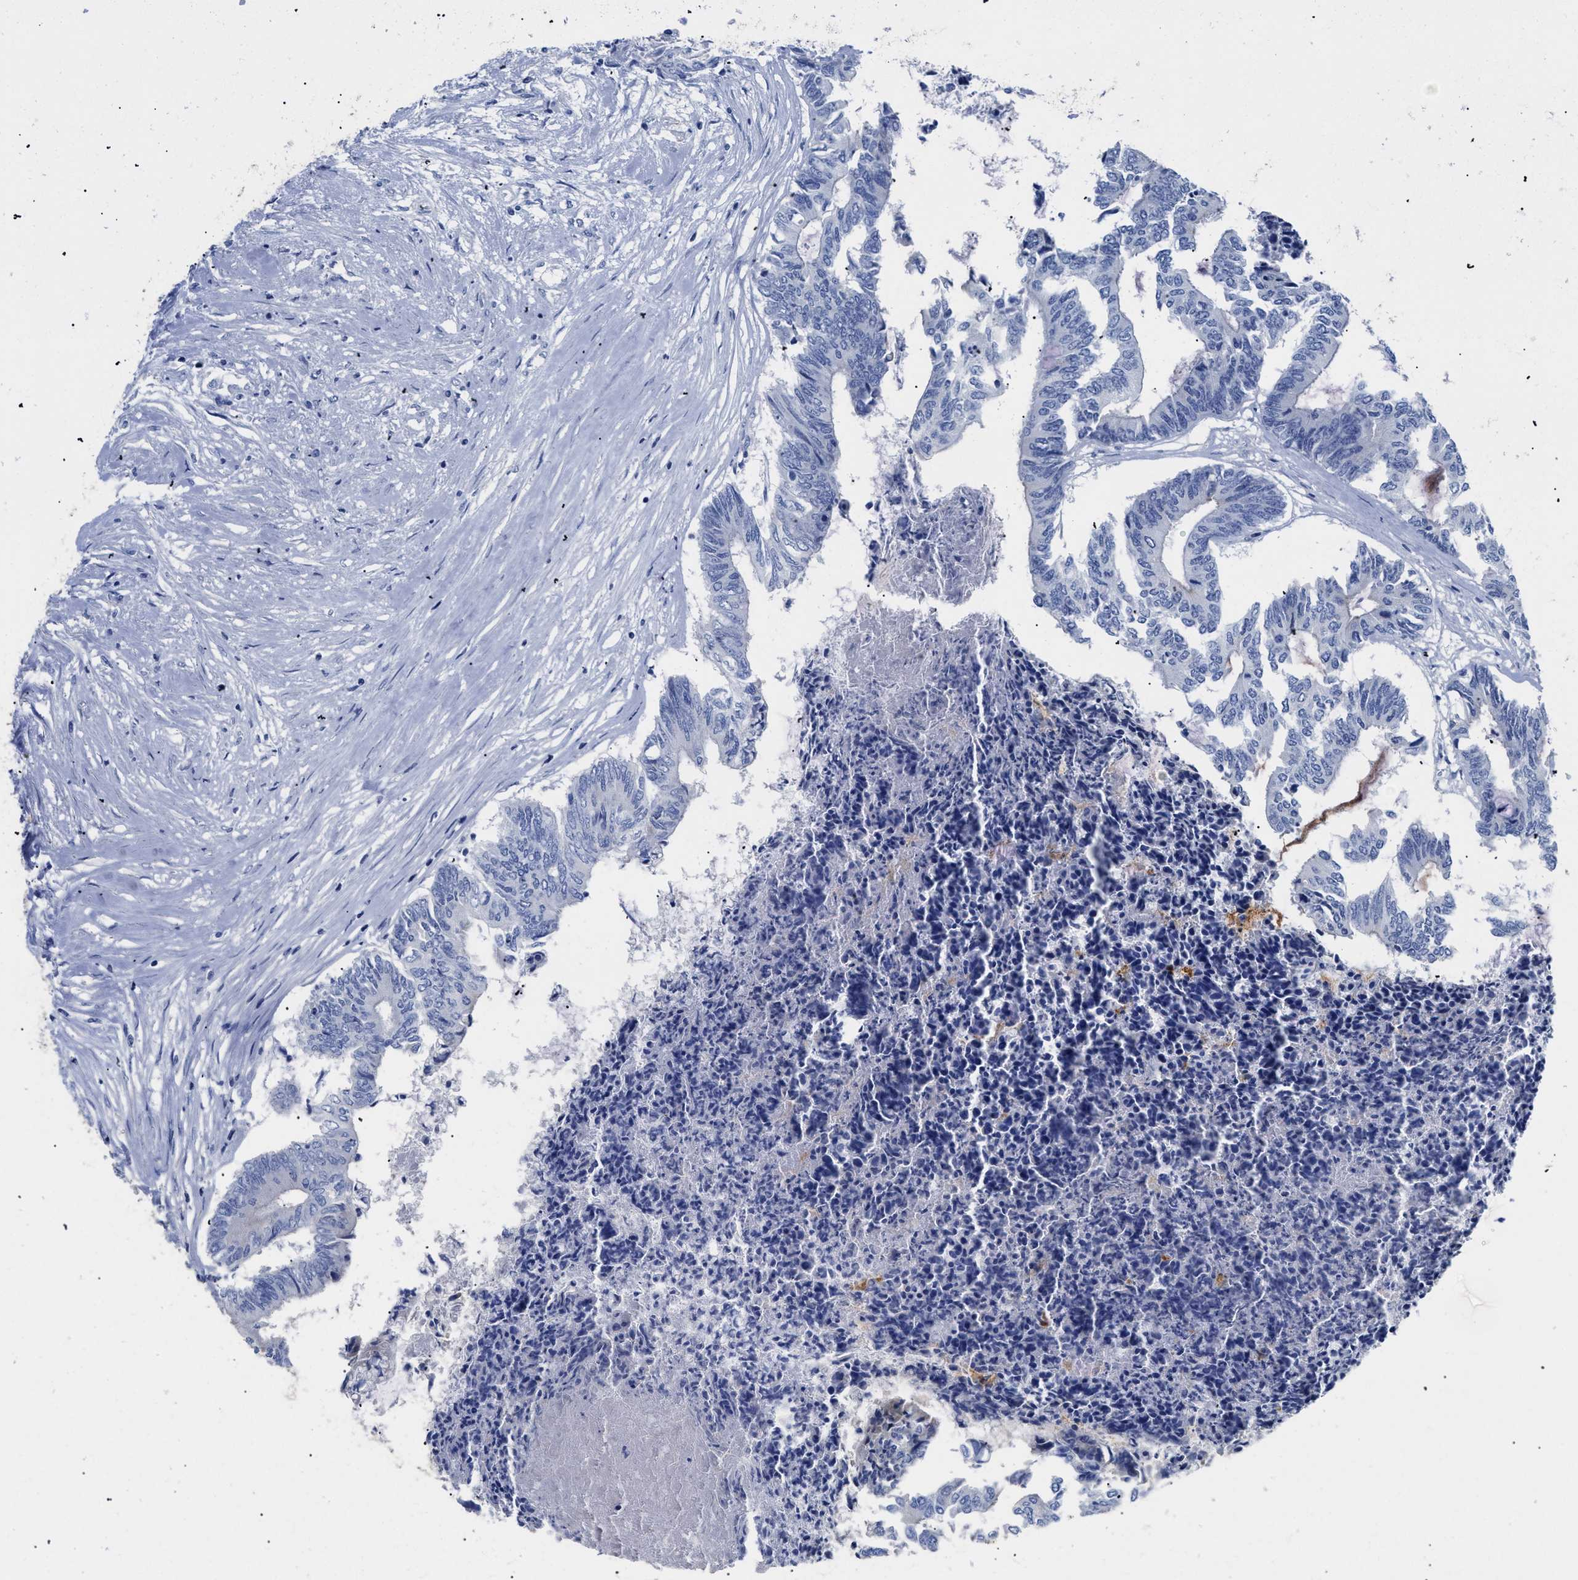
{"staining": {"intensity": "negative", "quantity": "none", "location": "none"}, "tissue": "colorectal cancer", "cell_type": "Tumor cells", "image_type": "cancer", "snomed": [{"axis": "morphology", "description": "Adenocarcinoma, NOS"}, {"axis": "topography", "description": "Rectum"}], "caption": "A histopathology image of human colorectal cancer (adenocarcinoma) is negative for staining in tumor cells.", "gene": "DLC1", "patient": {"sex": "male", "age": 63}}